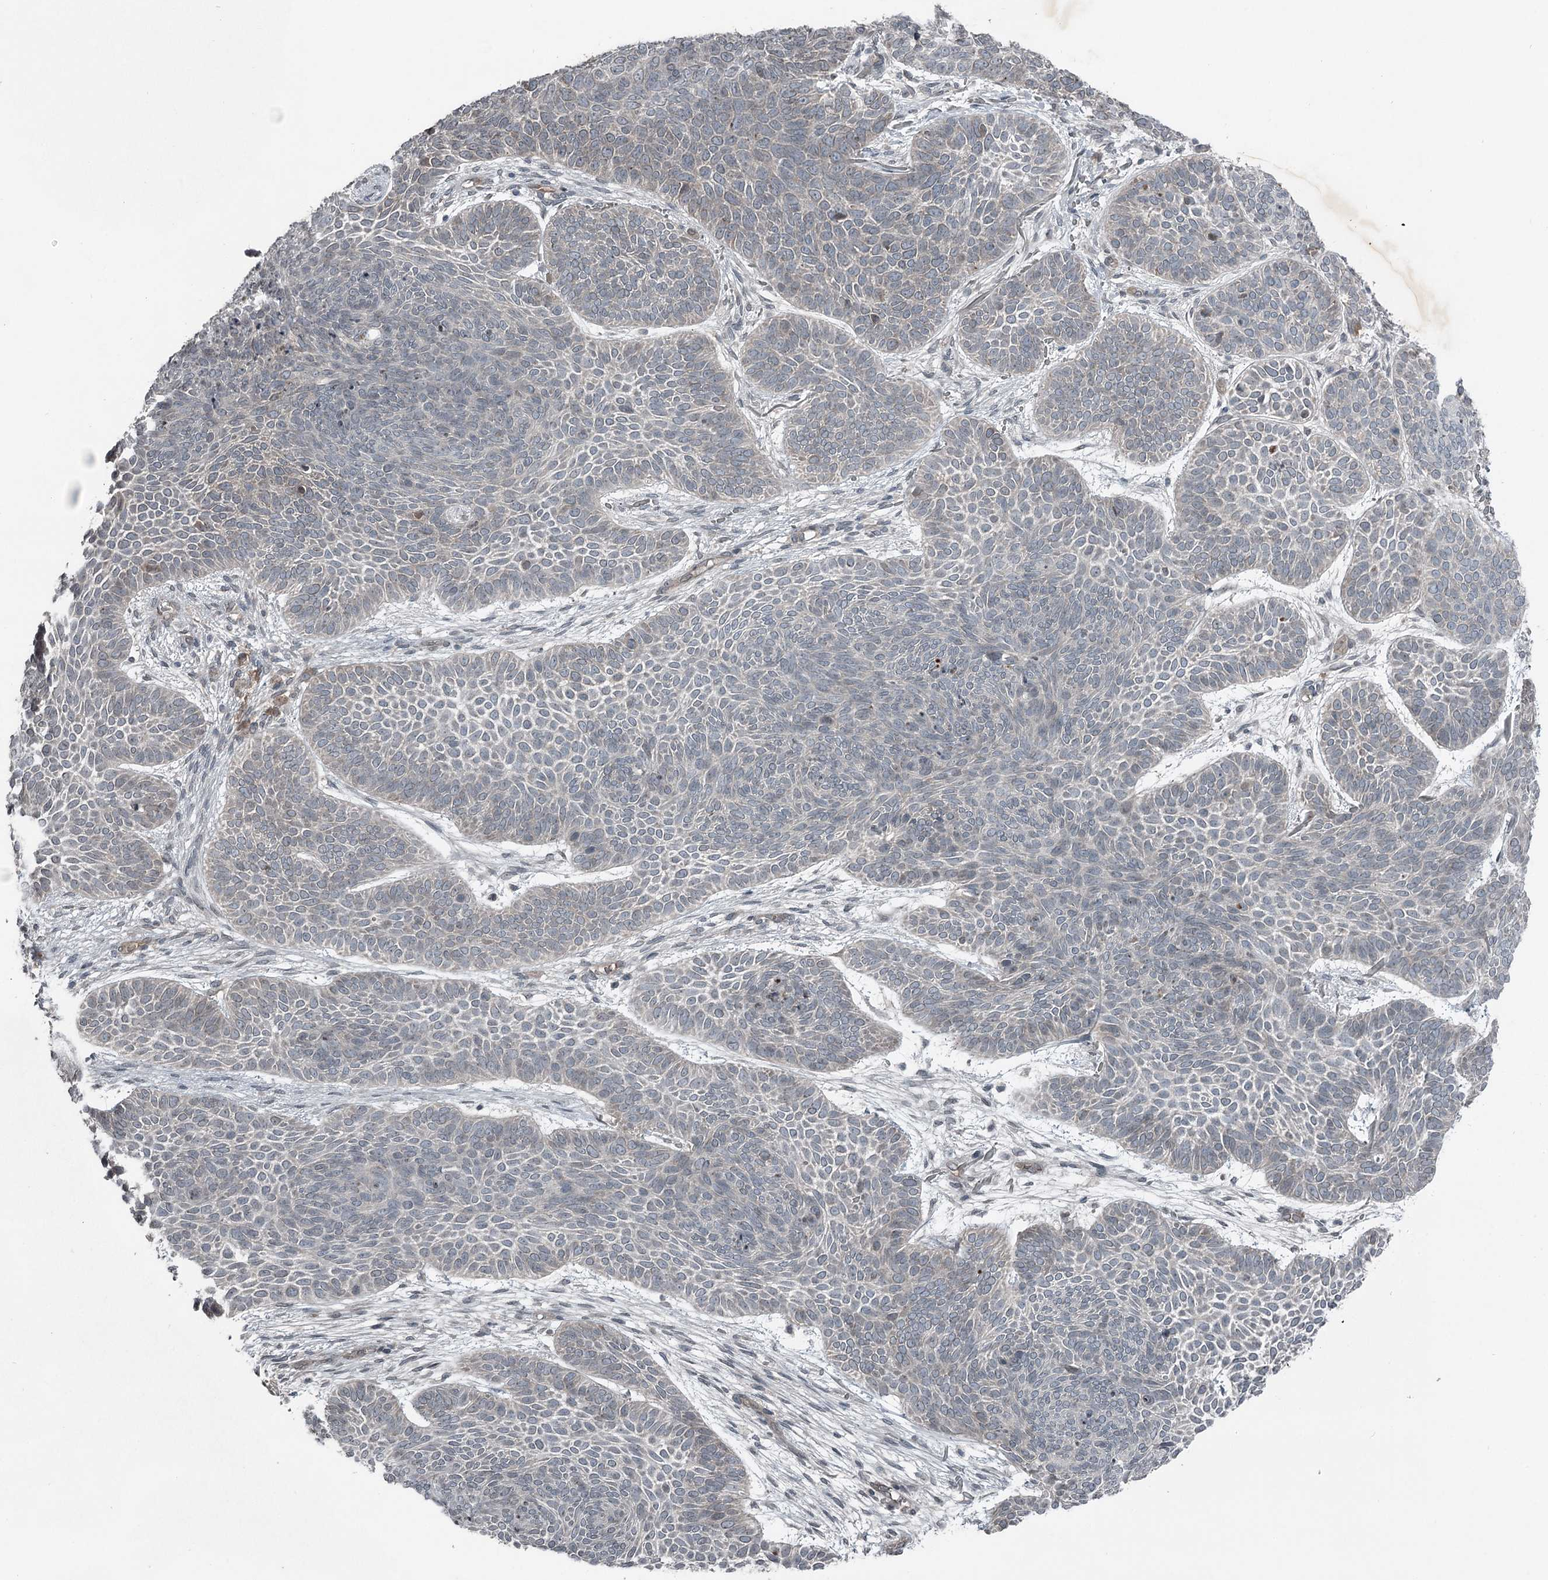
{"staining": {"intensity": "negative", "quantity": "none", "location": "none"}, "tissue": "skin cancer", "cell_type": "Tumor cells", "image_type": "cancer", "snomed": [{"axis": "morphology", "description": "Basal cell carcinoma"}, {"axis": "topography", "description": "Skin"}], "caption": "There is no significant staining in tumor cells of skin basal cell carcinoma.", "gene": "SLC39A8", "patient": {"sex": "male", "age": 85}}